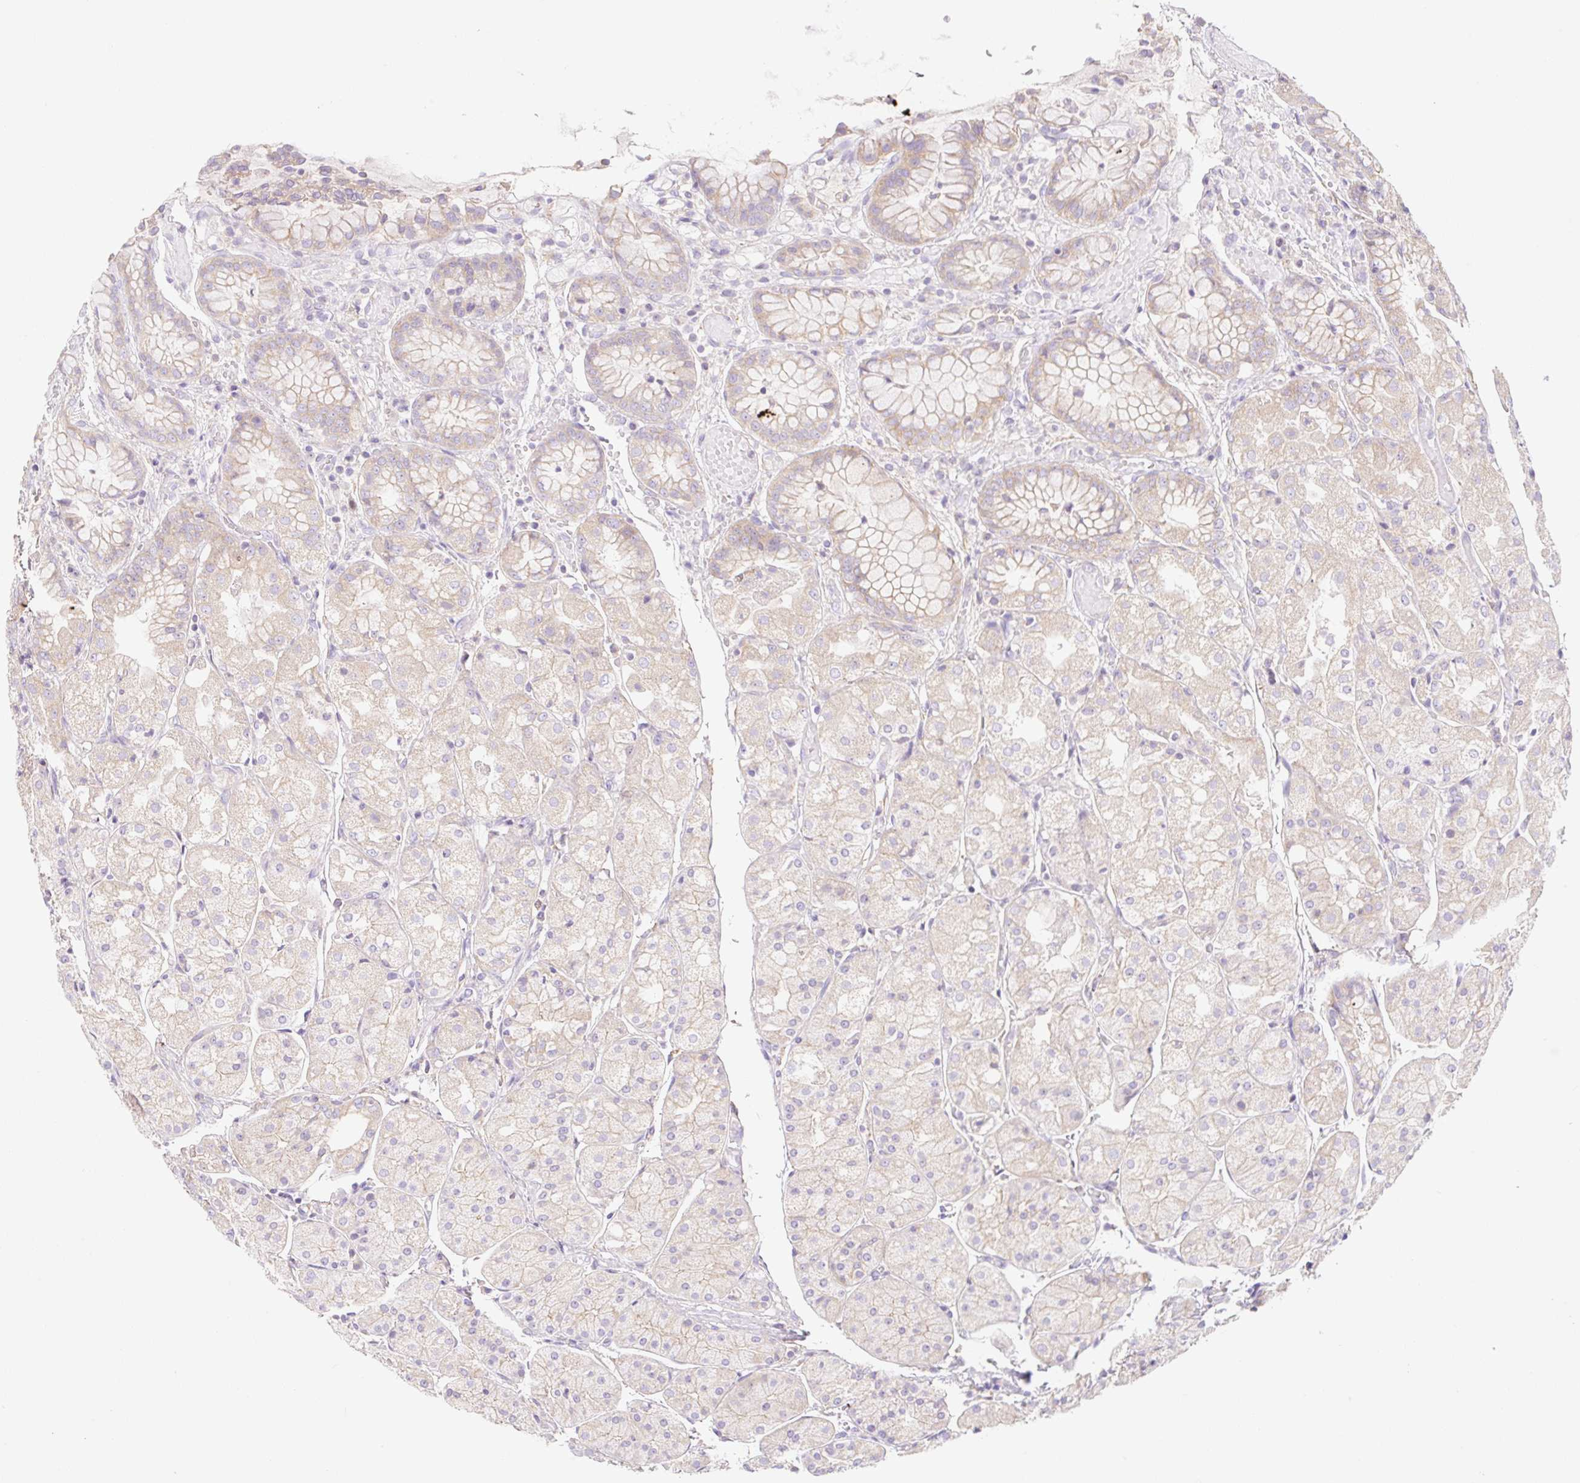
{"staining": {"intensity": "weak", "quantity": "25%-75%", "location": "cytoplasmic/membranous"}, "tissue": "stomach", "cell_type": "Glandular cells", "image_type": "normal", "snomed": [{"axis": "morphology", "description": "Normal tissue, NOS"}, {"axis": "topography", "description": "Stomach, upper"}], "caption": "Weak cytoplasmic/membranous expression for a protein is present in approximately 25%-75% of glandular cells of benign stomach using IHC.", "gene": "LYVE1", "patient": {"sex": "male", "age": 72}}